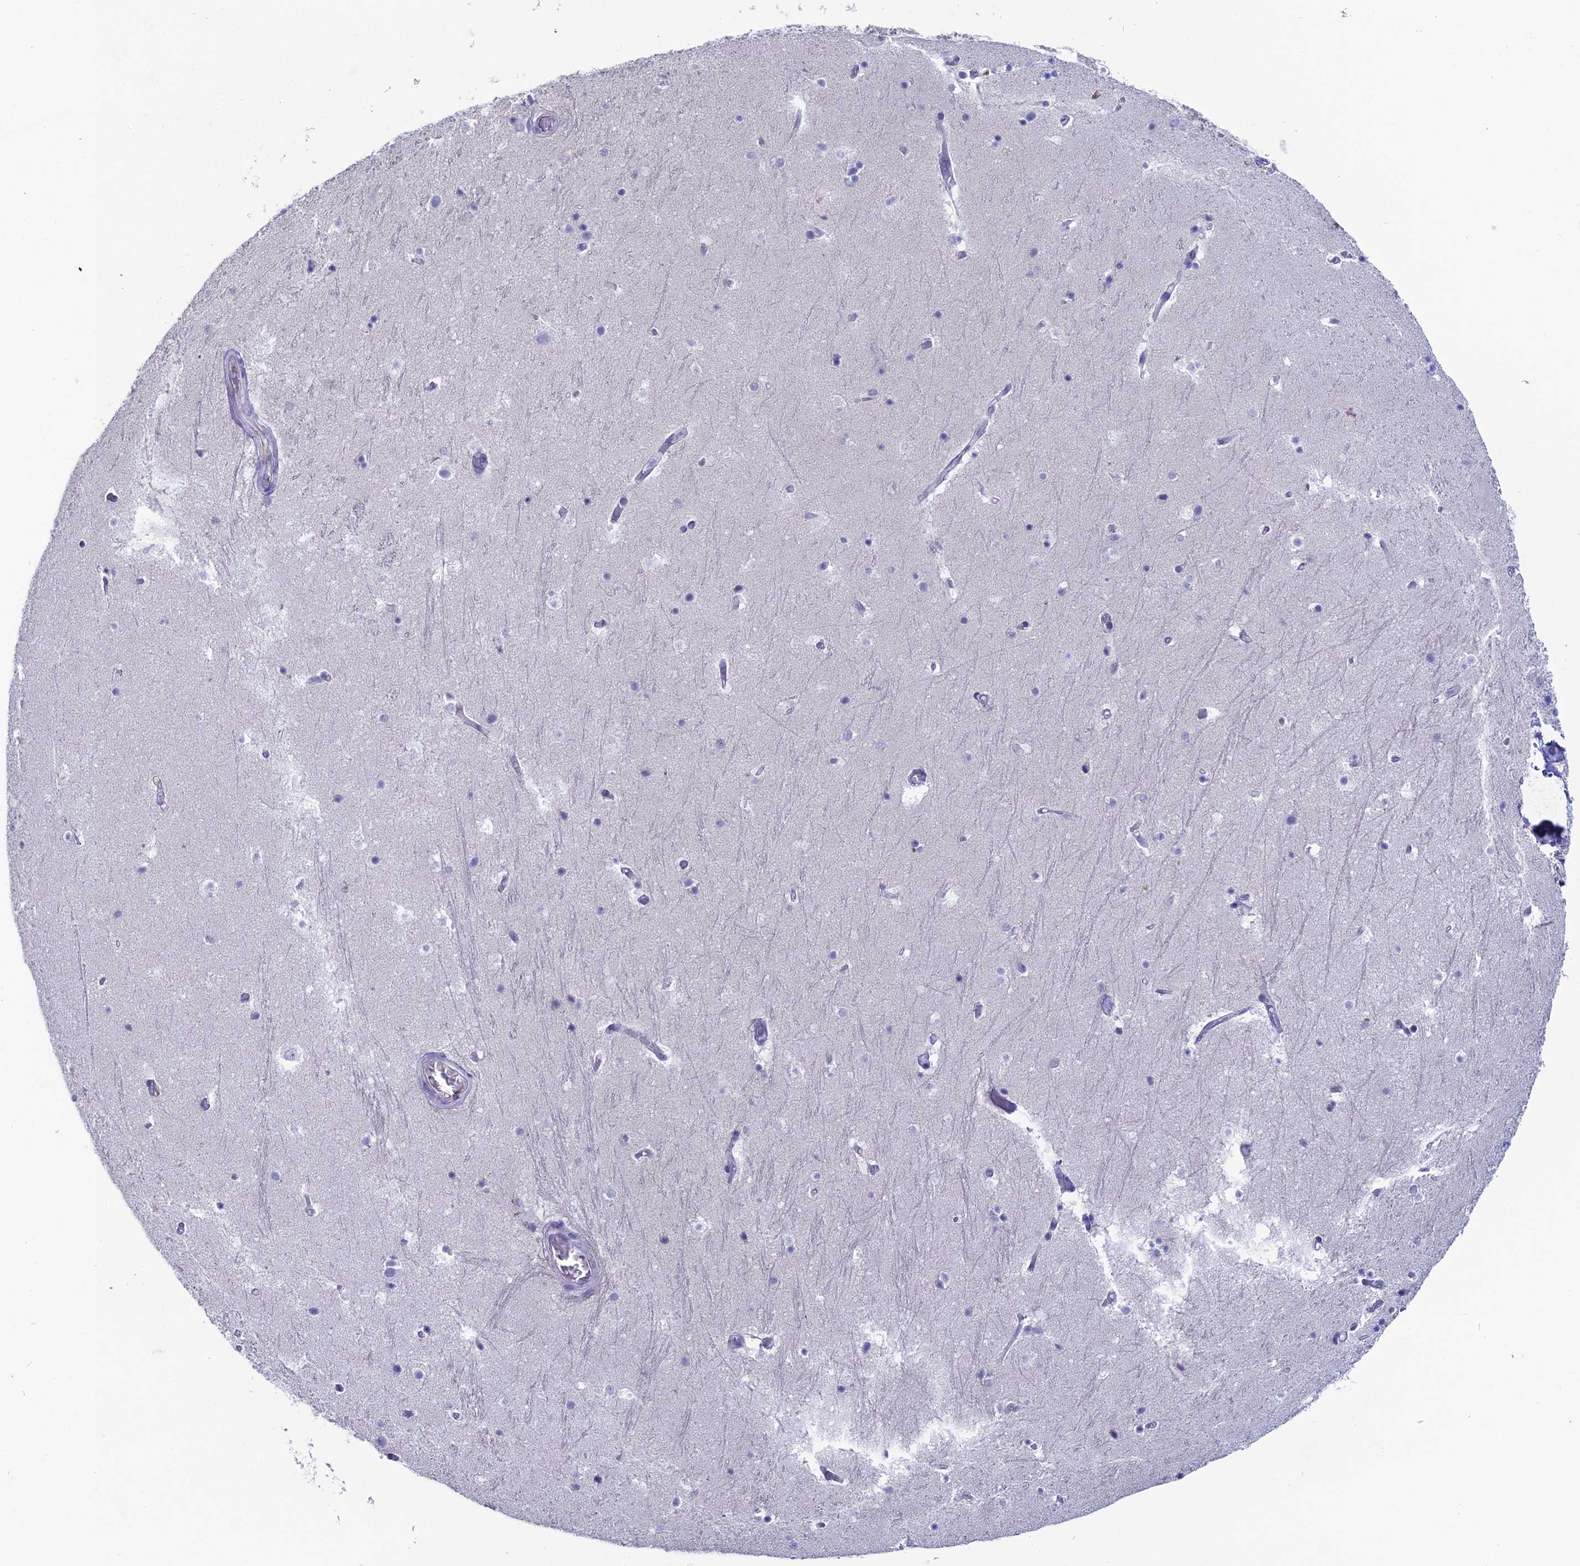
{"staining": {"intensity": "negative", "quantity": "none", "location": "none"}, "tissue": "hippocampus", "cell_type": "Glial cells", "image_type": "normal", "snomed": [{"axis": "morphology", "description": "Normal tissue, NOS"}, {"axis": "topography", "description": "Hippocampus"}], "caption": "Unremarkable hippocampus was stained to show a protein in brown. There is no significant positivity in glial cells. (Stains: DAB (3,3'-diaminobenzidine) IHC with hematoxylin counter stain, Microscopy: brightfield microscopy at high magnification).", "gene": "ACE", "patient": {"sex": "female", "age": 52}}